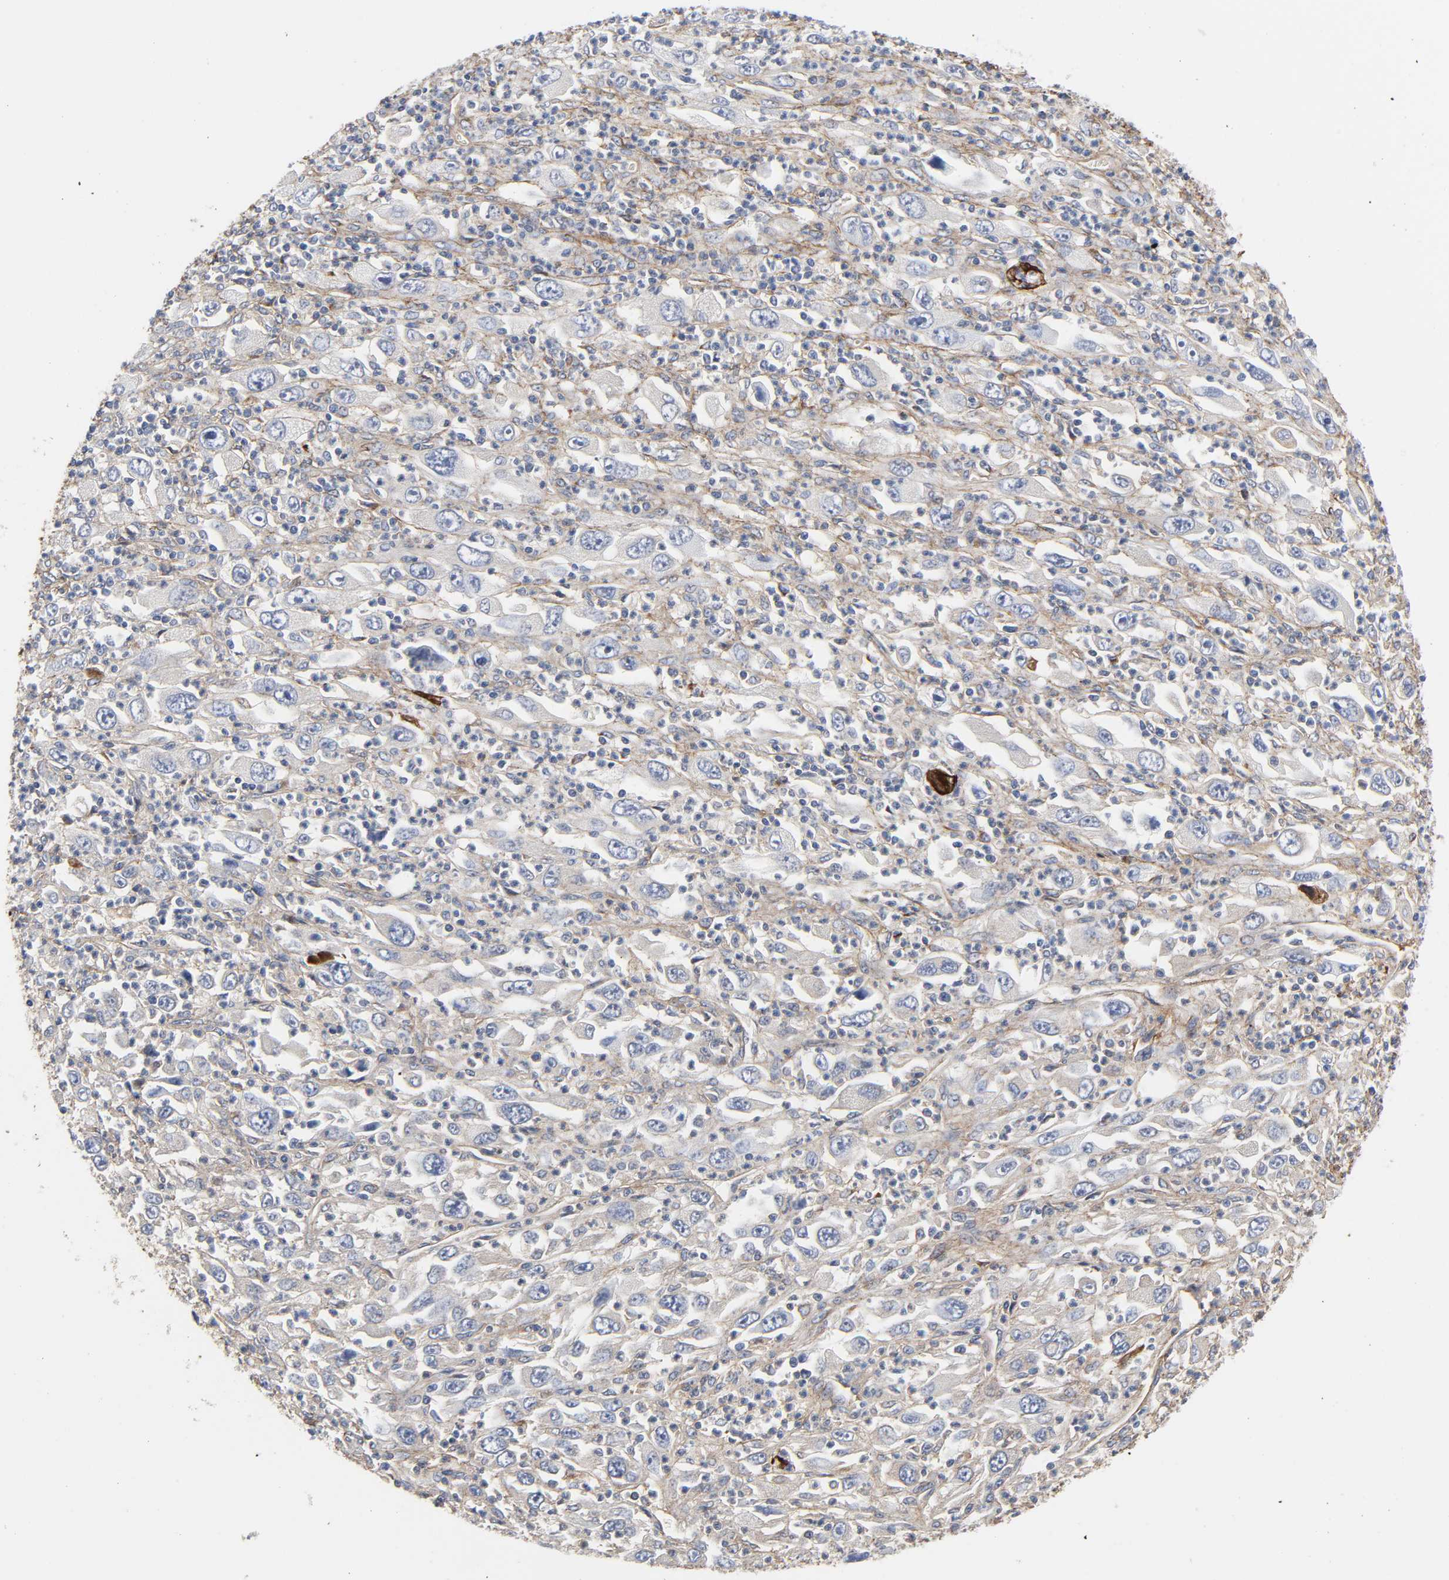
{"staining": {"intensity": "moderate", "quantity": "<25%", "location": "cytoplasmic/membranous"}, "tissue": "melanoma", "cell_type": "Tumor cells", "image_type": "cancer", "snomed": [{"axis": "morphology", "description": "Malignant melanoma, Metastatic site"}, {"axis": "topography", "description": "Skin"}], "caption": "Protein analysis of melanoma tissue demonstrates moderate cytoplasmic/membranous expression in about <25% of tumor cells.", "gene": "FBLN1", "patient": {"sex": "female", "age": 56}}